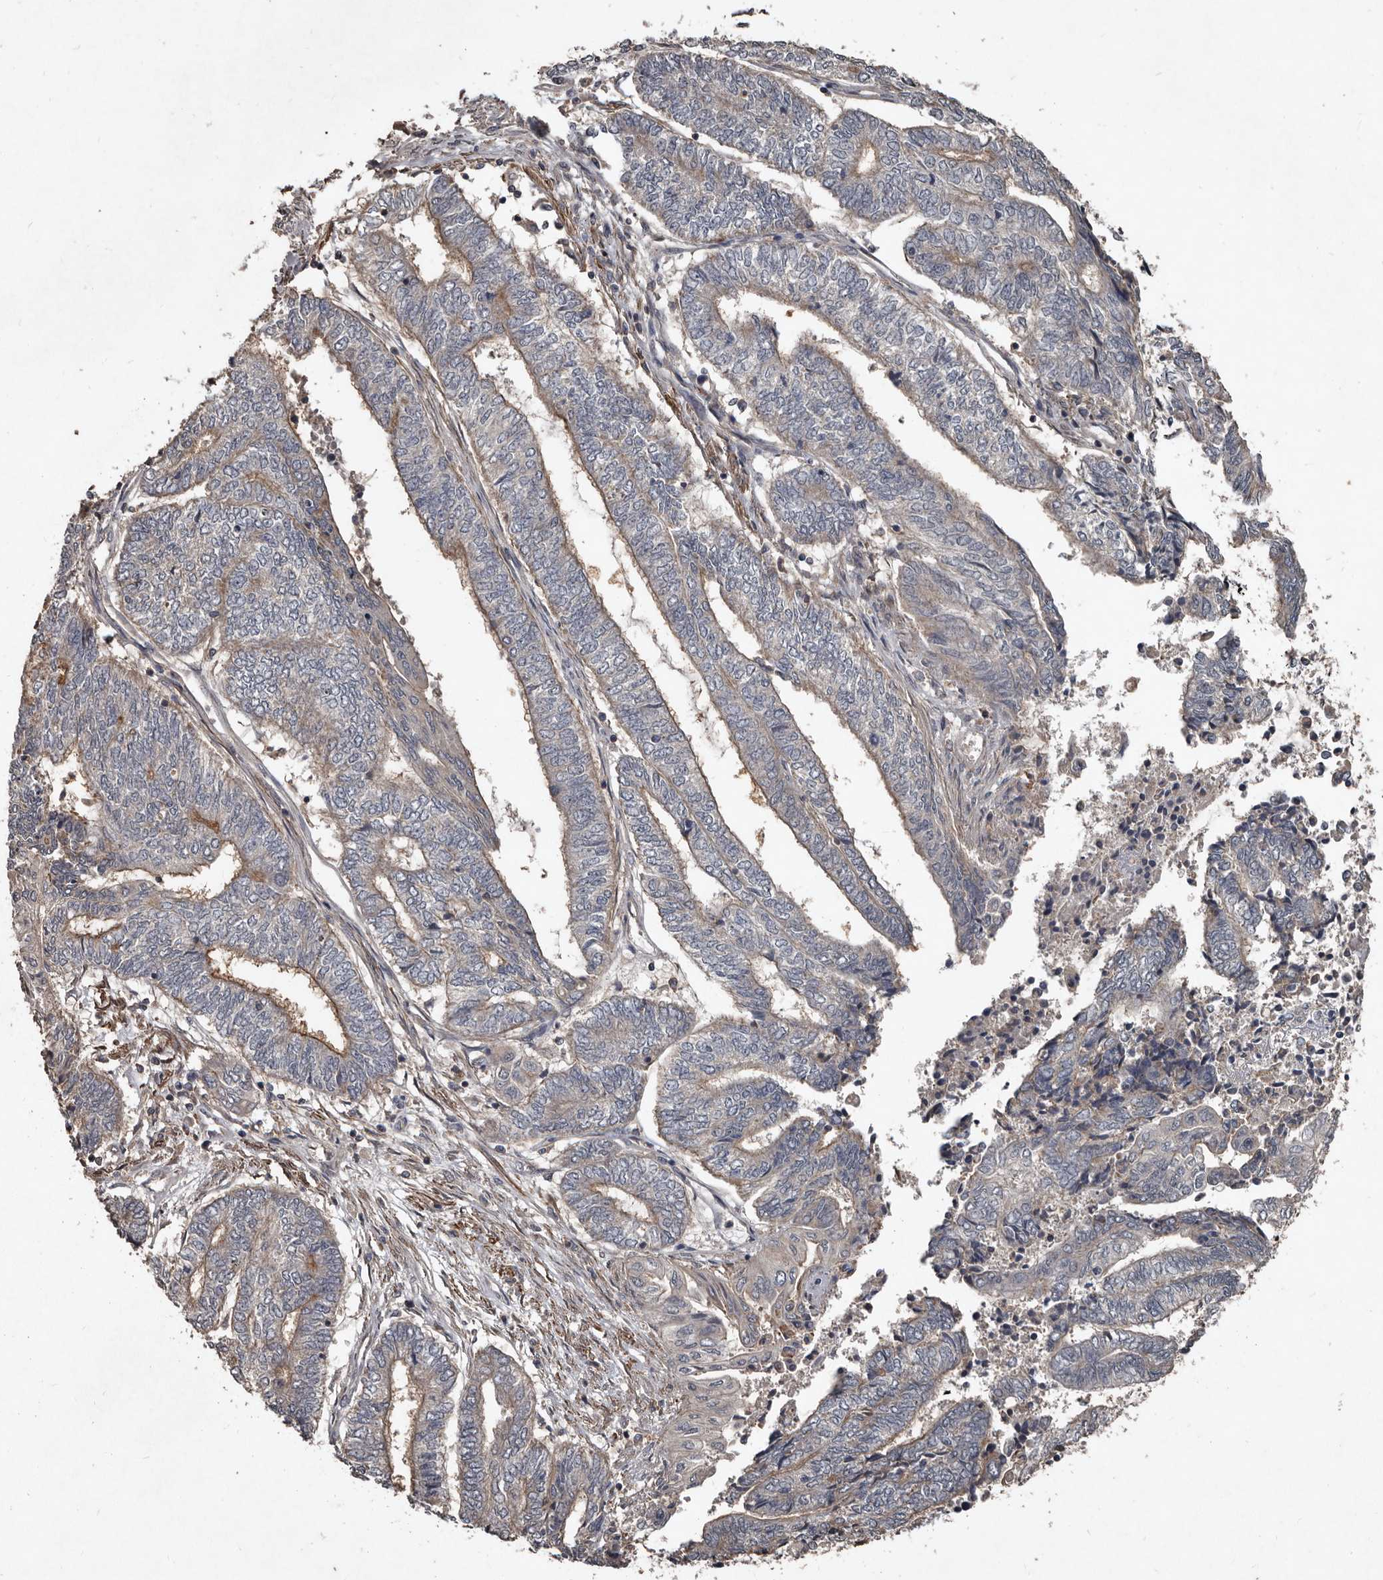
{"staining": {"intensity": "negative", "quantity": "none", "location": "none"}, "tissue": "endometrial cancer", "cell_type": "Tumor cells", "image_type": "cancer", "snomed": [{"axis": "morphology", "description": "Adenocarcinoma, NOS"}, {"axis": "topography", "description": "Uterus"}, {"axis": "topography", "description": "Endometrium"}], "caption": "Immunohistochemistry (IHC) of human endometrial adenocarcinoma shows no positivity in tumor cells.", "gene": "GREB1", "patient": {"sex": "female", "age": 70}}